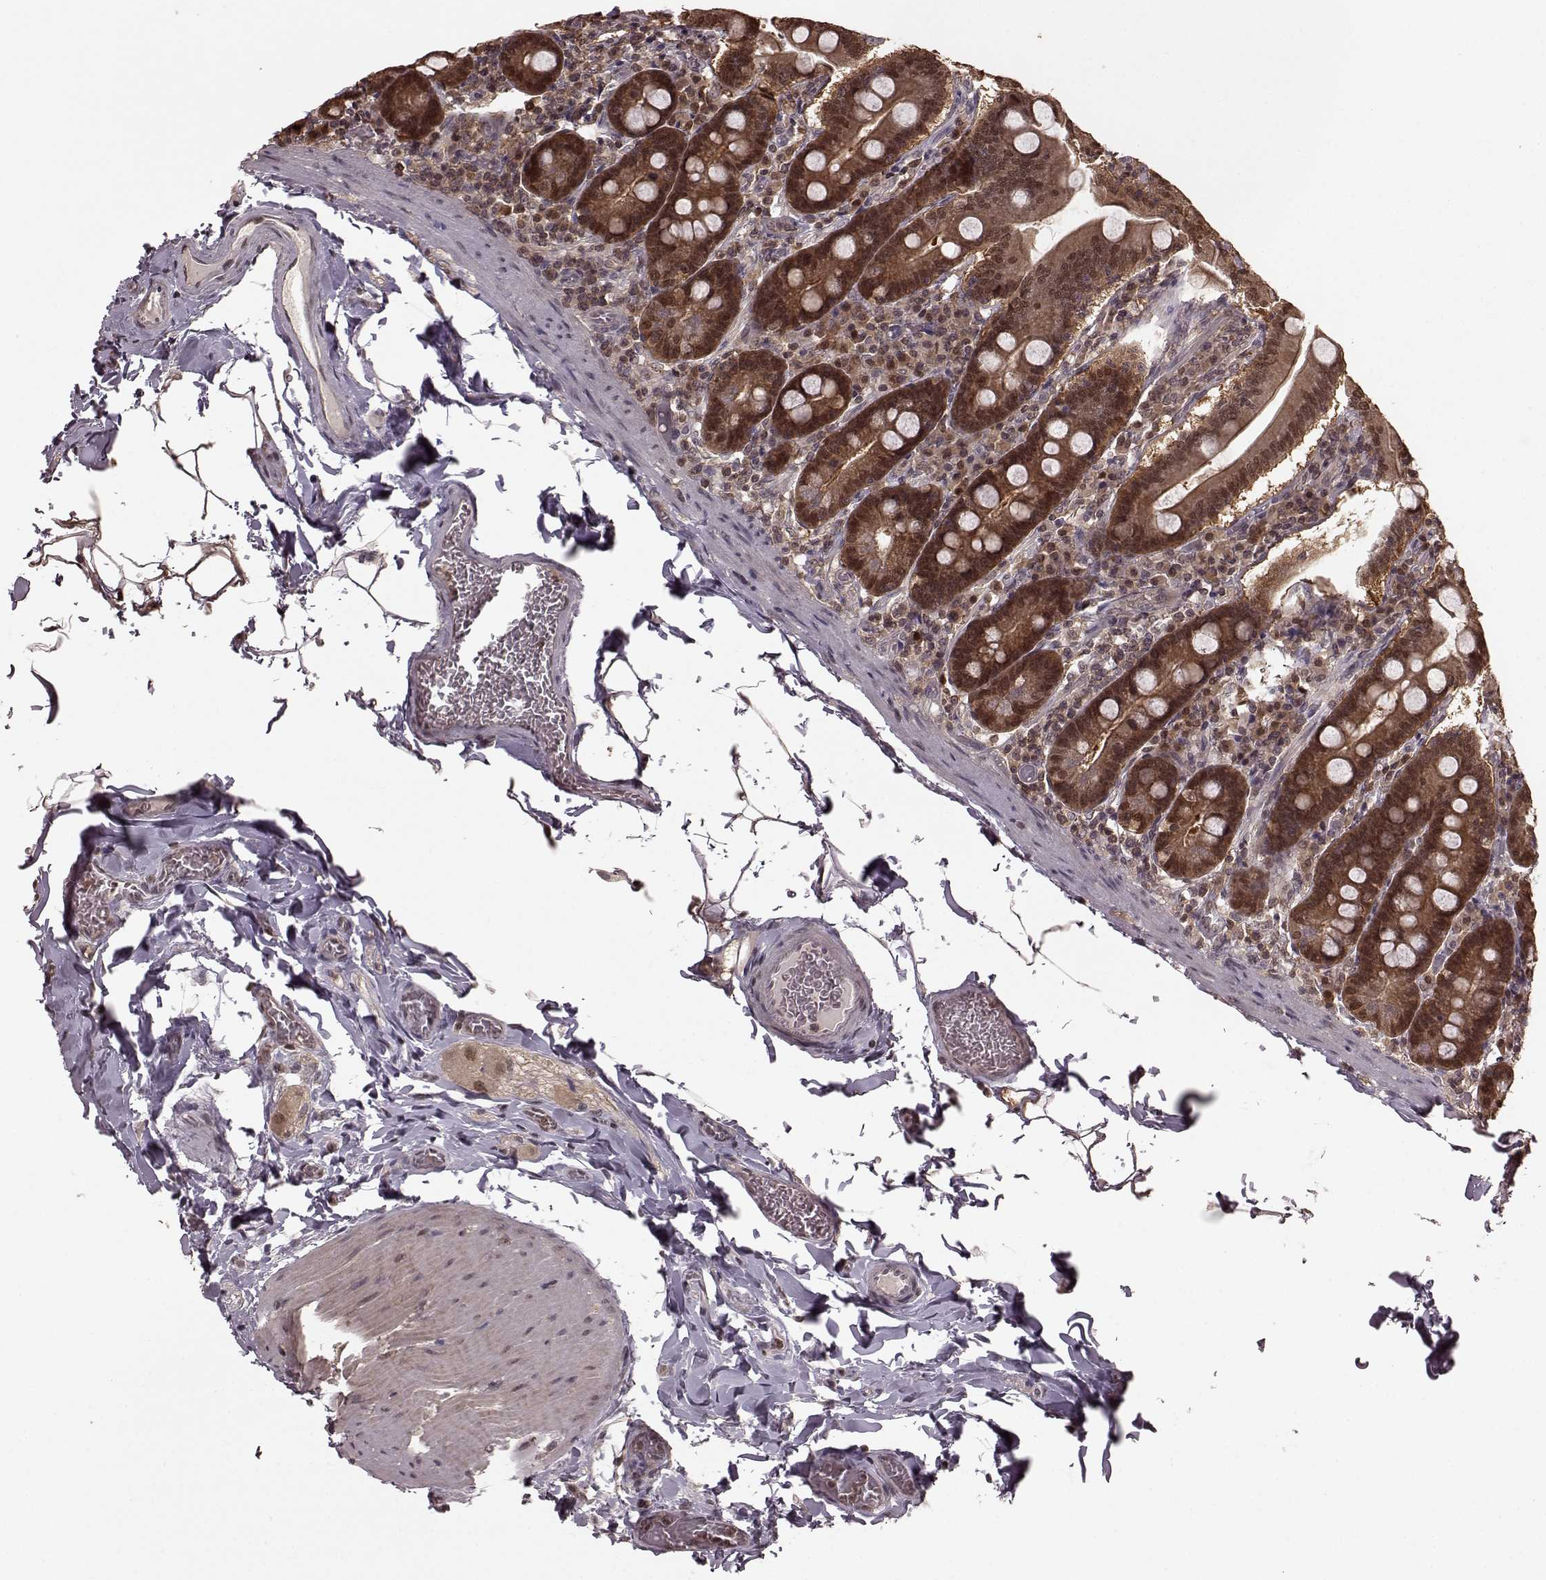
{"staining": {"intensity": "moderate", "quantity": ">75%", "location": "cytoplasmic/membranous,nuclear"}, "tissue": "small intestine", "cell_type": "Glandular cells", "image_type": "normal", "snomed": [{"axis": "morphology", "description": "Normal tissue, NOS"}, {"axis": "topography", "description": "Small intestine"}], "caption": "A brown stain labels moderate cytoplasmic/membranous,nuclear expression of a protein in glandular cells of normal small intestine. Using DAB (brown) and hematoxylin (blue) stains, captured at high magnification using brightfield microscopy.", "gene": "GSS", "patient": {"sex": "male", "age": 37}}